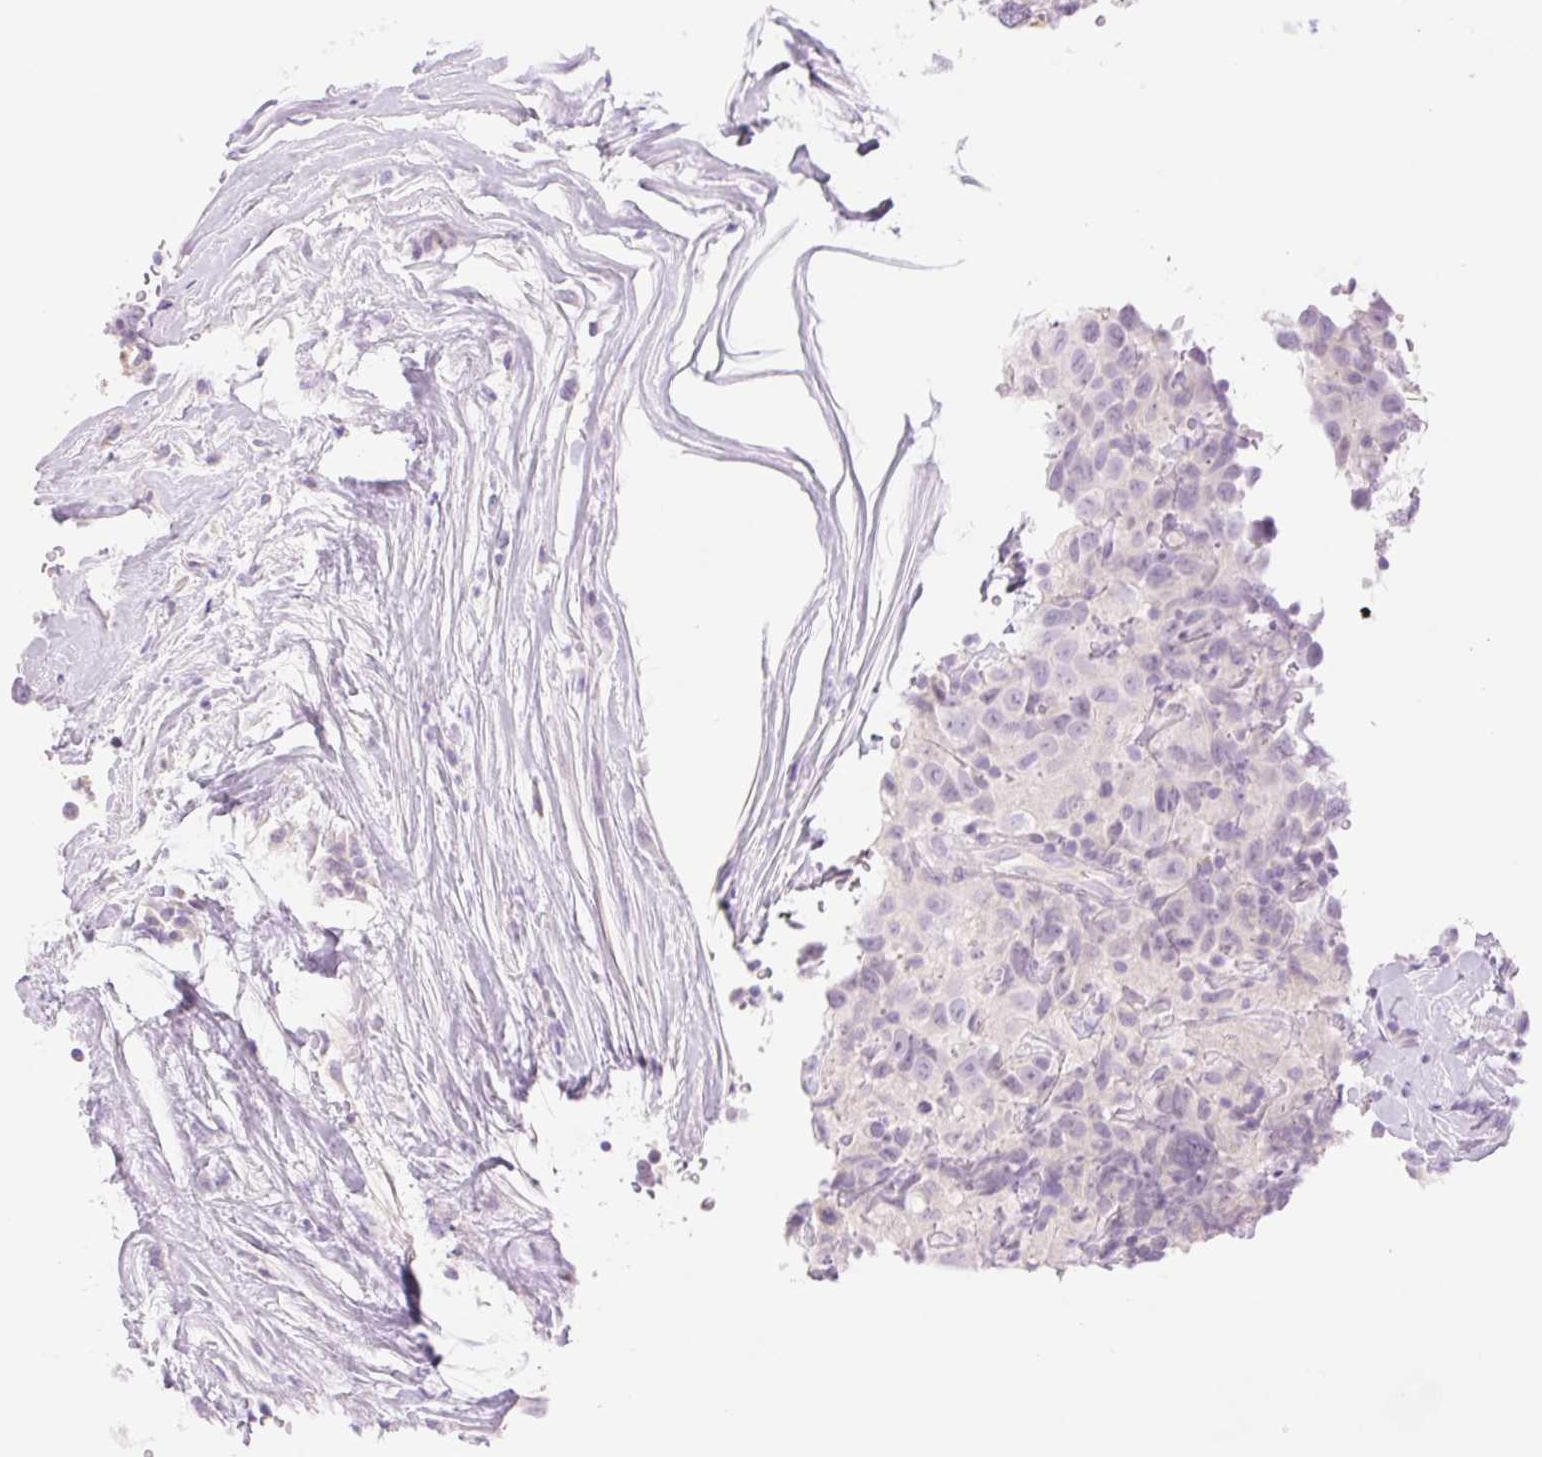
{"staining": {"intensity": "negative", "quantity": "none", "location": "none"}, "tissue": "testis cancer", "cell_type": "Tumor cells", "image_type": "cancer", "snomed": [{"axis": "morphology", "description": "Seminoma, NOS"}, {"axis": "topography", "description": "Testis"}], "caption": "This image is of testis cancer (seminoma) stained with immunohistochemistry to label a protein in brown with the nuclei are counter-stained blue. There is no staining in tumor cells.", "gene": "TBX15", "patient": {"sex": "male", "age": 41}}